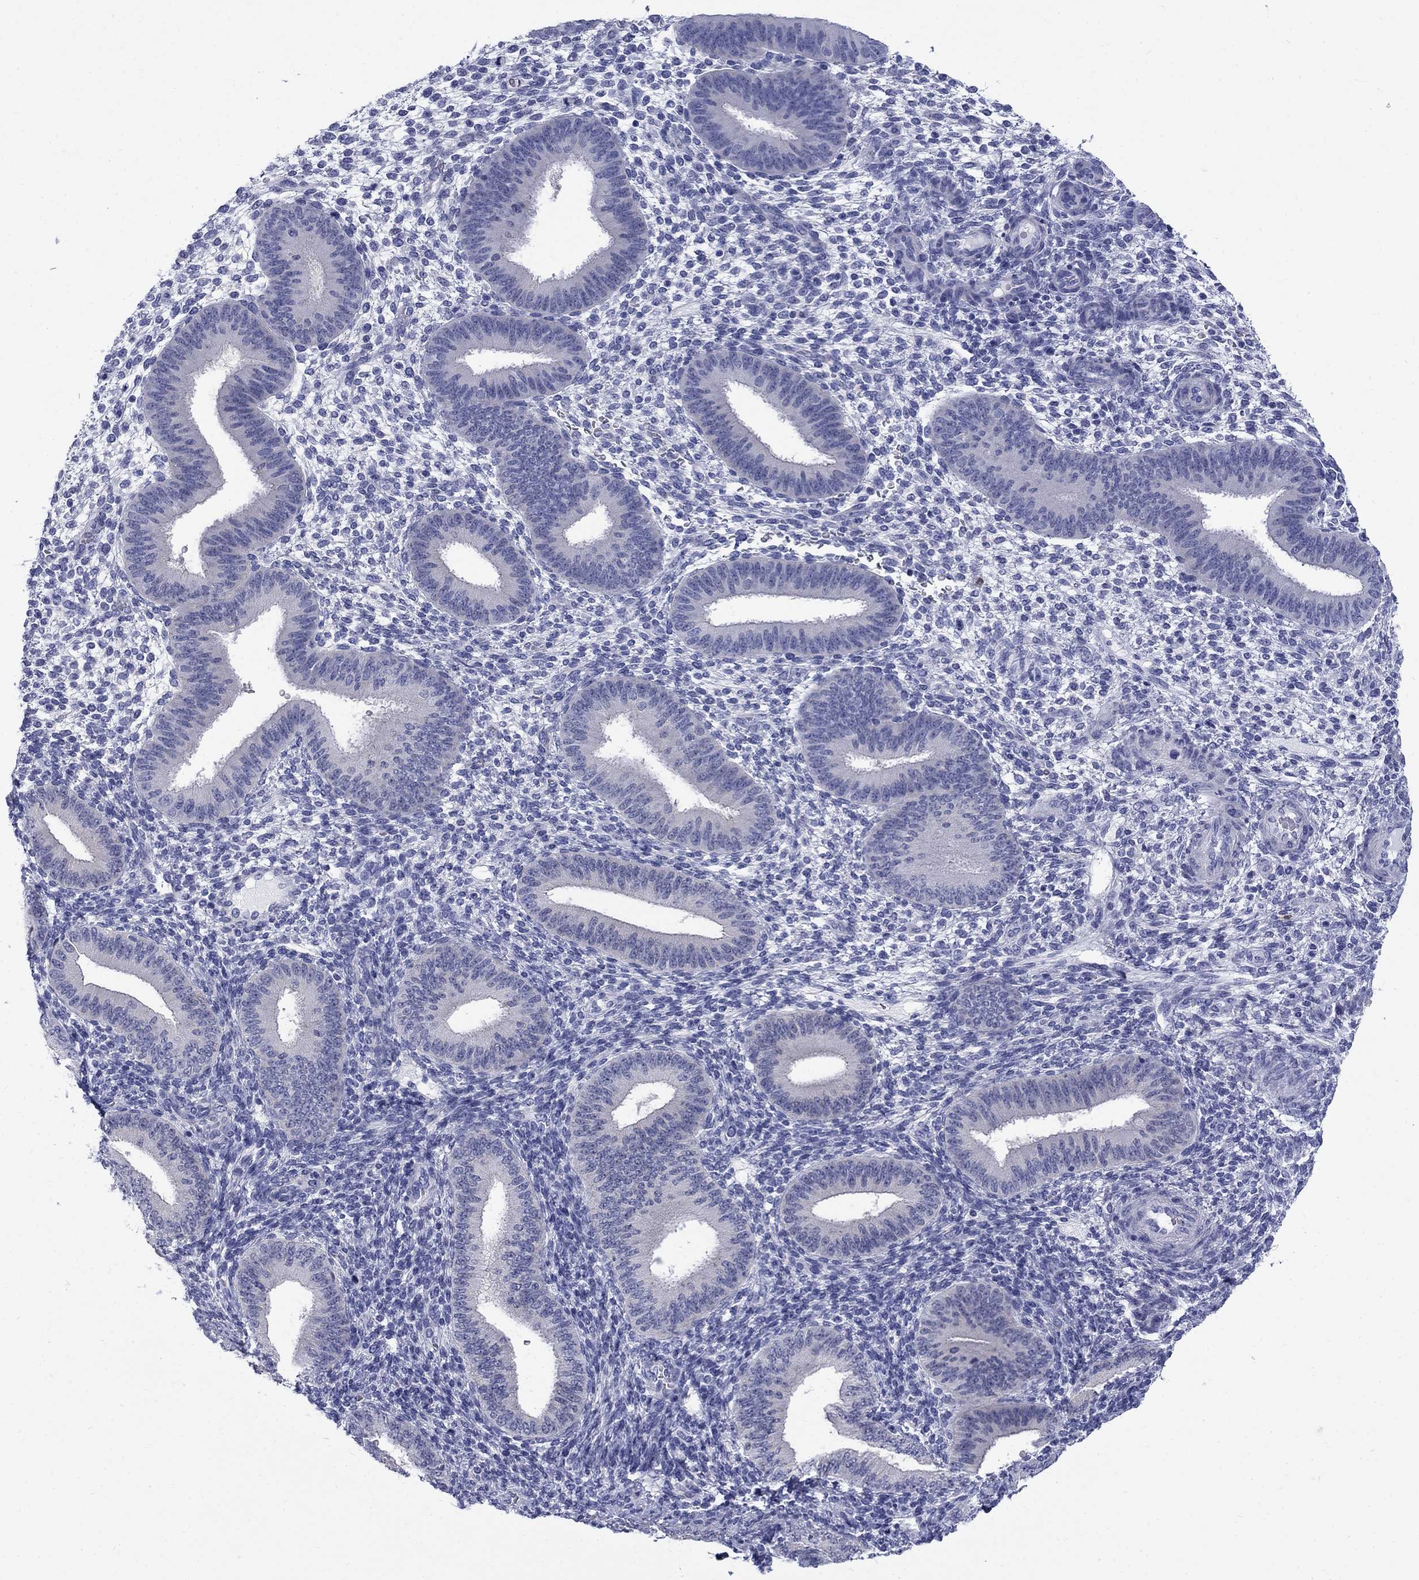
{"staining": {"intensity": "negative", "quantity": "none", "location": "none"}, "tissue": "endometrium", "cell_type": "Cells in endometrial stroma", "image_type": "normal", "snomed": [{"axis": "morphology", "description": "Normal tissue, NOS"}, {"axis": "topography", "description": "Endometrium"}], "caption": "This is a histopathology image of immunohistochemistry (IHC) staining of benign endometrium, which shows no expression in cells in endometrial stroma. The staining is performed using DAB brown chromogen with nuclei counter-stained in using hematoxylin.", "gene": "SERPINB2", "patient": {"sex": "female", "age": 39}}